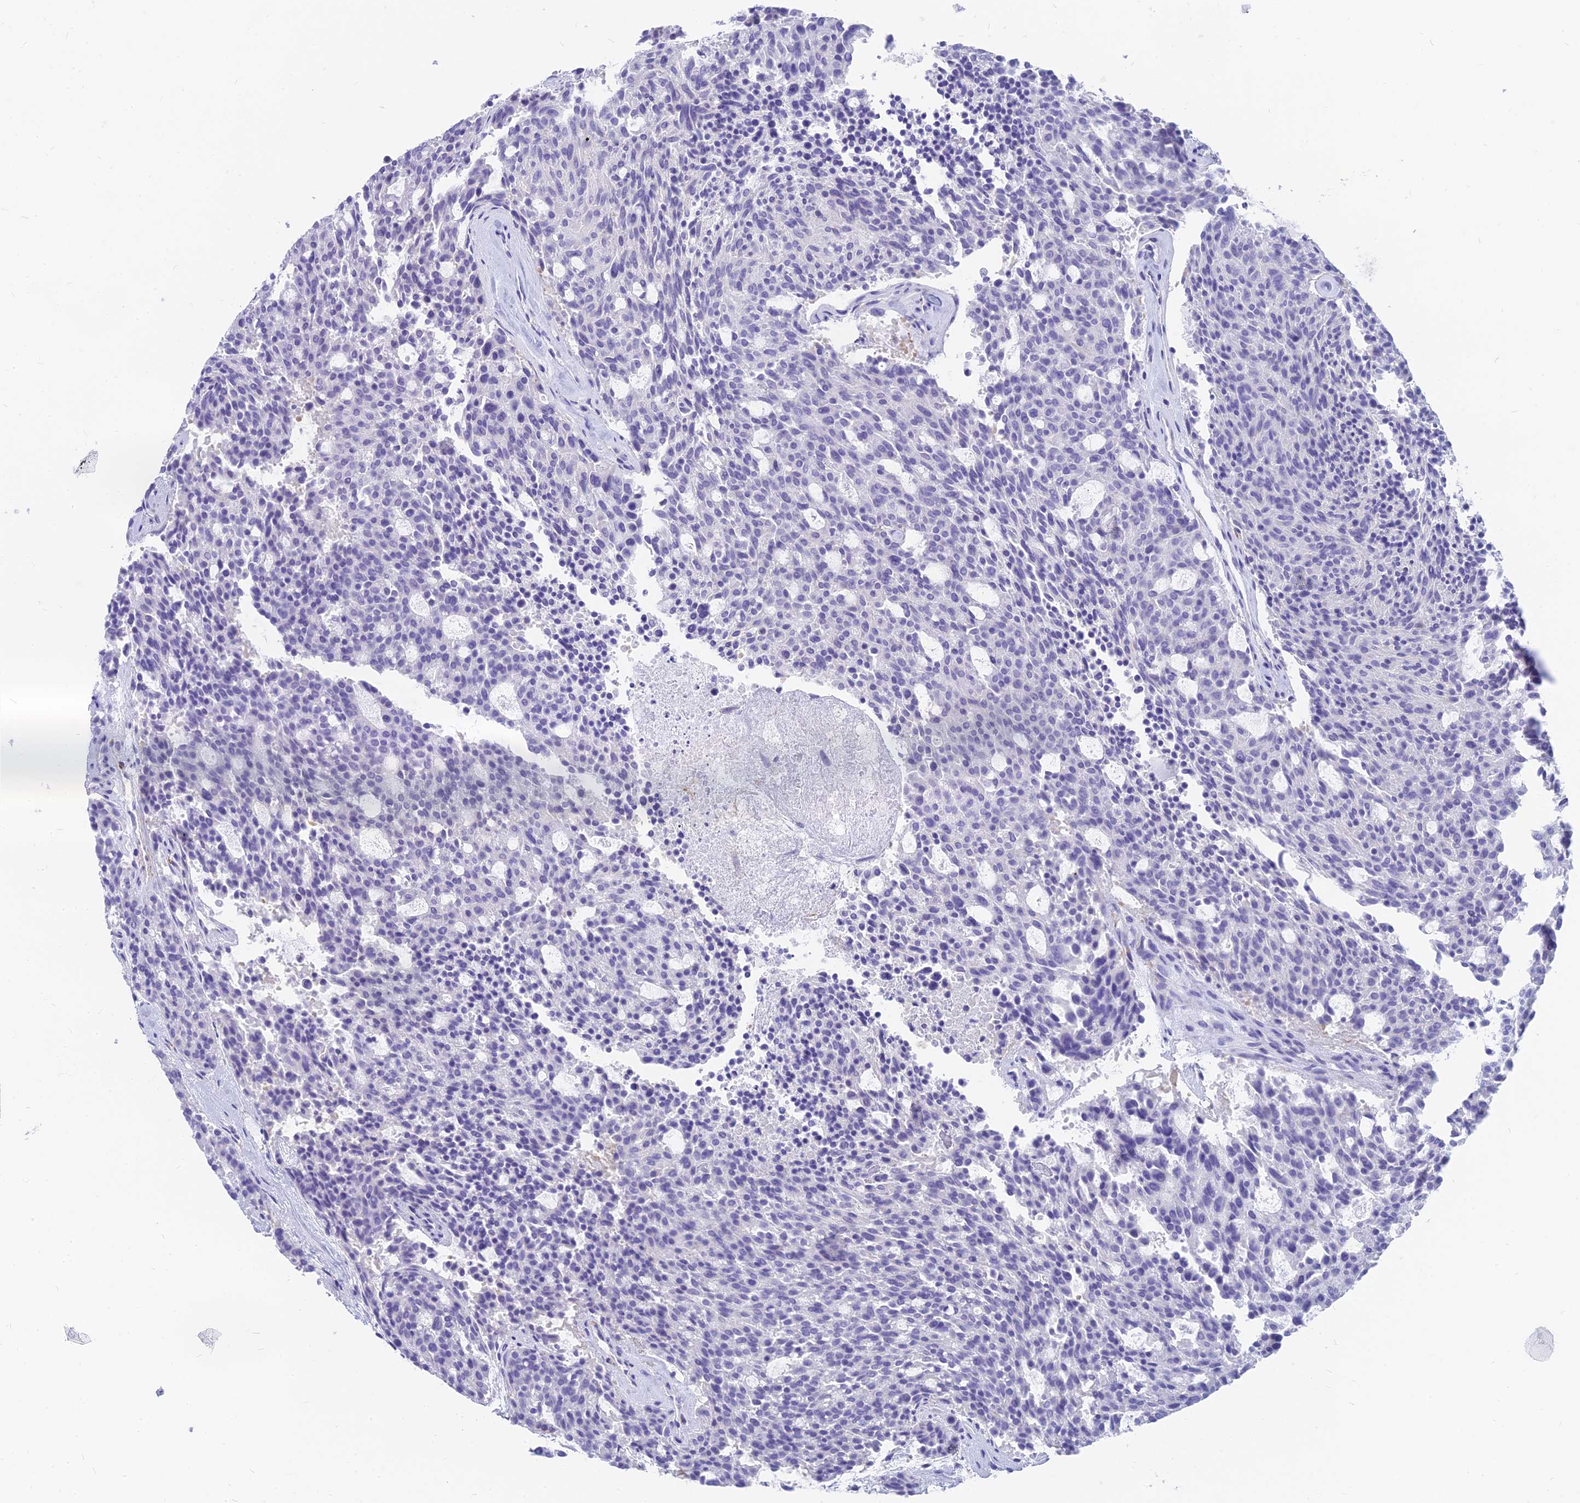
{"staining": {"intensity": "negative", "quantity": "none", "location": "none"}, "tissue": "carcinoid", "cell_type": "Tumor cells", "image_type": "cancer", "snomed": [{"axis": "morphology", "description": "Carcinoid, malignant, NOS"}, {"axis": "topography", "description": "Pancreas"}], "caption": "The histopathology image exhibits no significant positivity in tumor cells of malignant carcinoid.", "gene": "SLC36A2", "patient": {"sex": "female", "age": 54}}